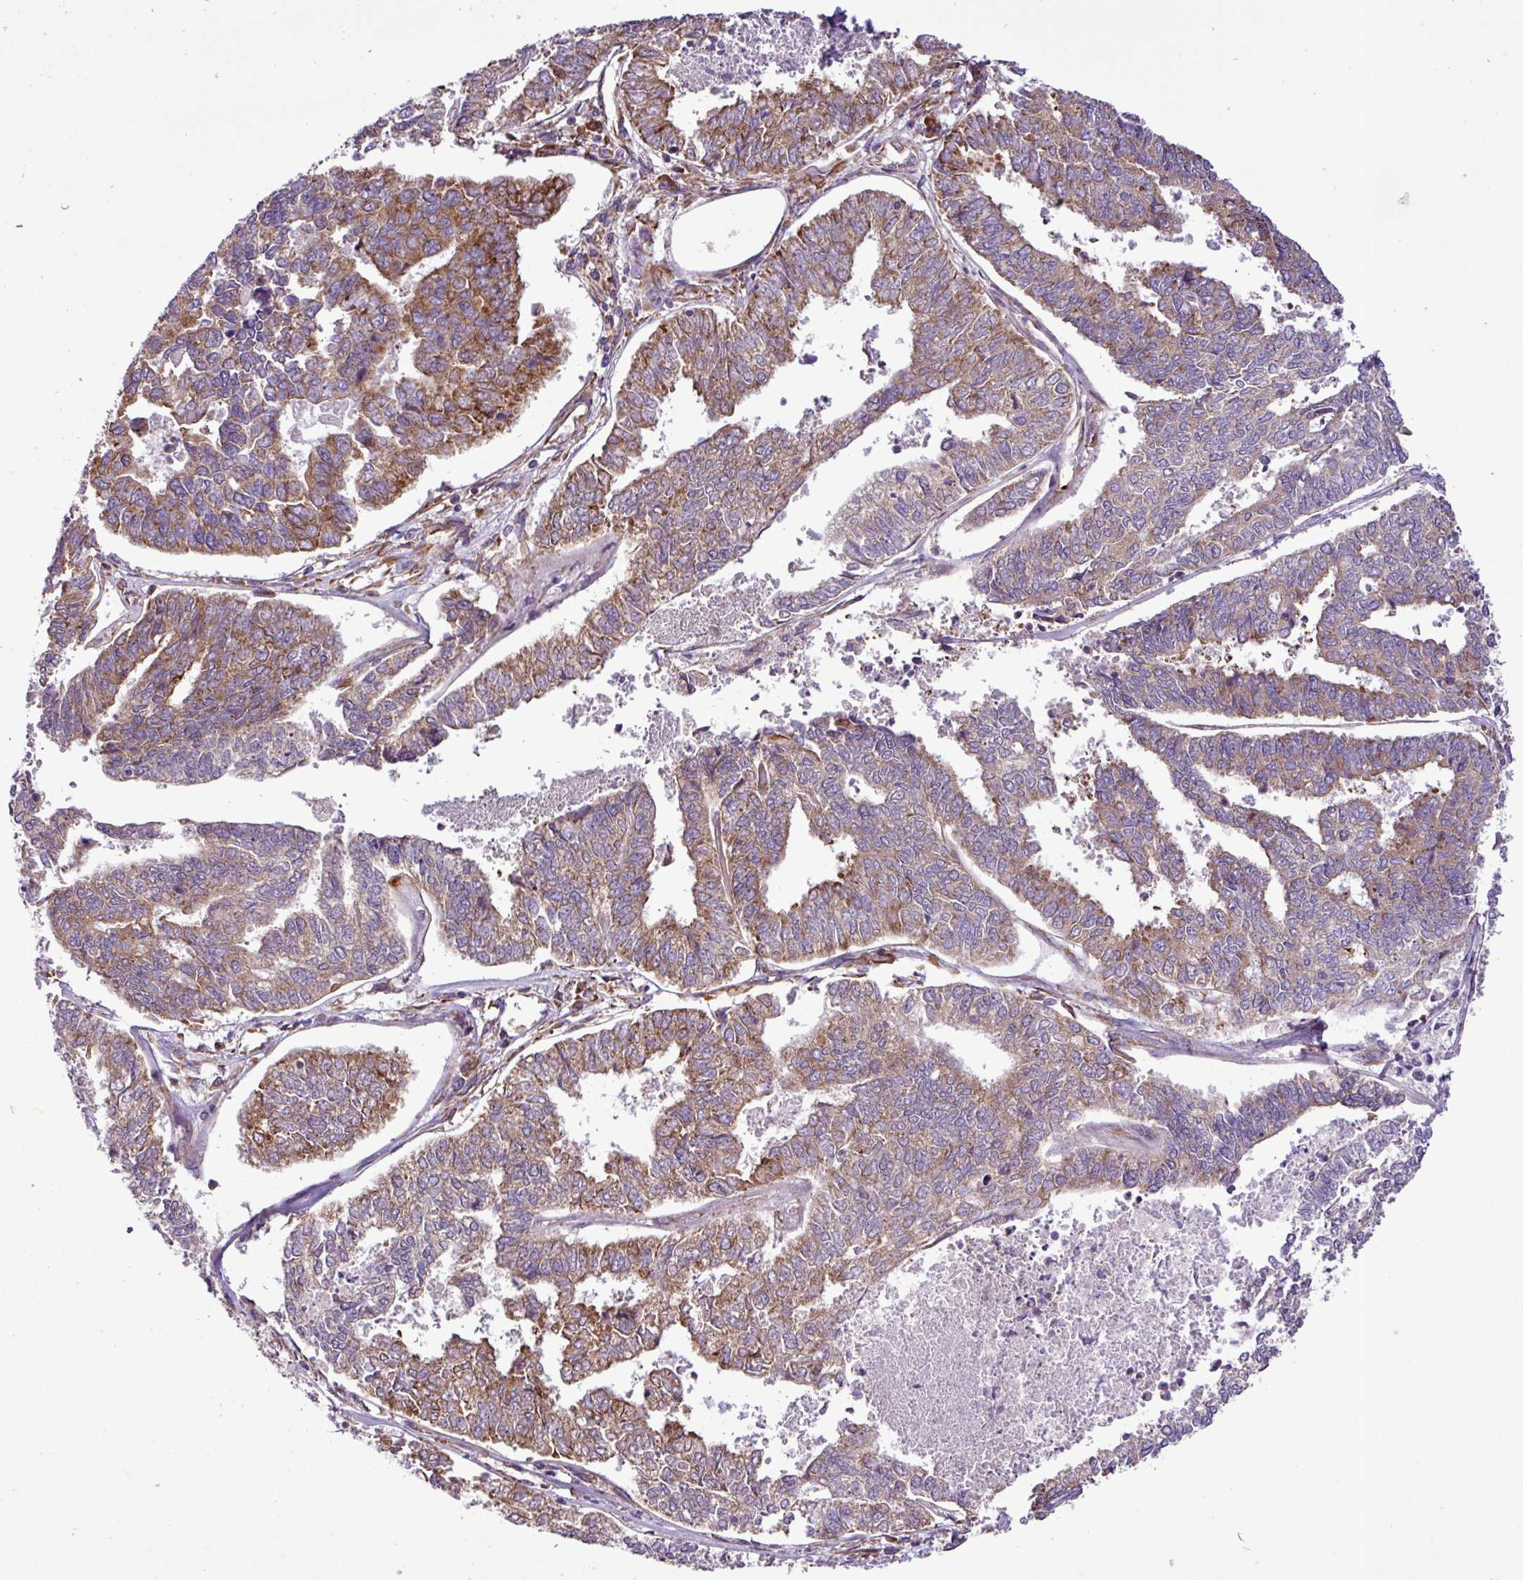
{"staining": {"intensity": "moderate", "quantity": ">75%", "location": "cytoplasmic/membranous"}, "tissue": "endometrial cancer", "cell_type": "Tumor cells", "image_type": "cancer", "snomed": [{"axis": "morphology", "description": "Adenocarcinoma, NOS"}, {"axis": "topography", "description": "Endometrium"}], "caption": "Protein analysis of endometrial cancer (adenocarcinoma) tissue reveals moderate cytoplasmic/membranous expression in approximately >75% of tumor cells.", "gene": "RPL13", "patient": {"sex": "female", "age": 73}}